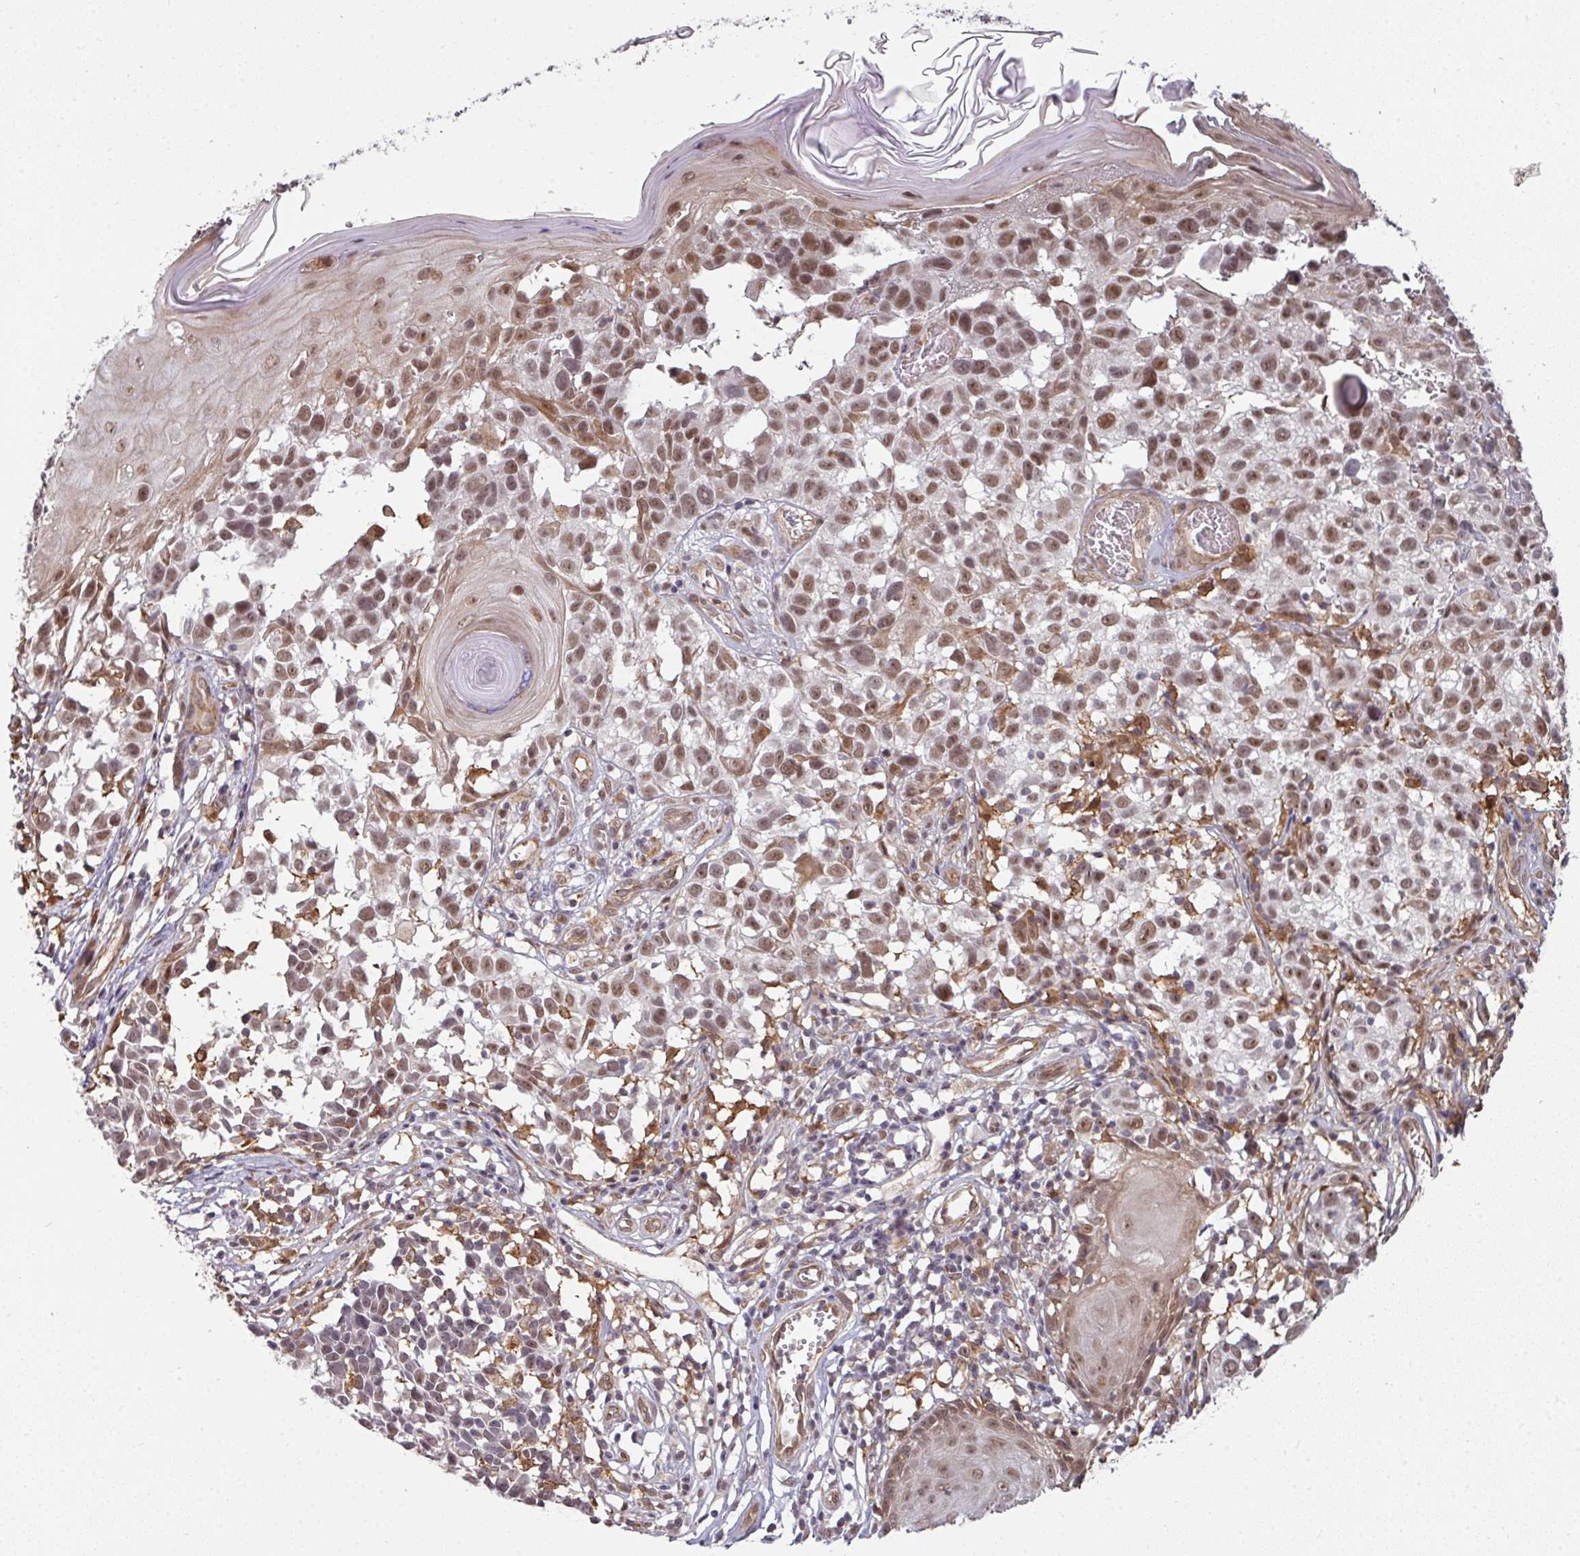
{"staining": {"intensity": "moderate", "quantity": ">75%", "location": "nuclear"}, "tissue": "melanoma", "cell_type": "Tumor cells", "image_type": "cancer", "snomed": [{"axis": "morphology", "description": "Malignant melanoma, NOS"}, {"axis": "topography", "description": "Skin"}], "caption": "Melanoma stained with a protein marker demonstrates moderate staining in tumor cells.", "gene": "GTF2H3", "patient": {"sex": "male", "age": 73}}